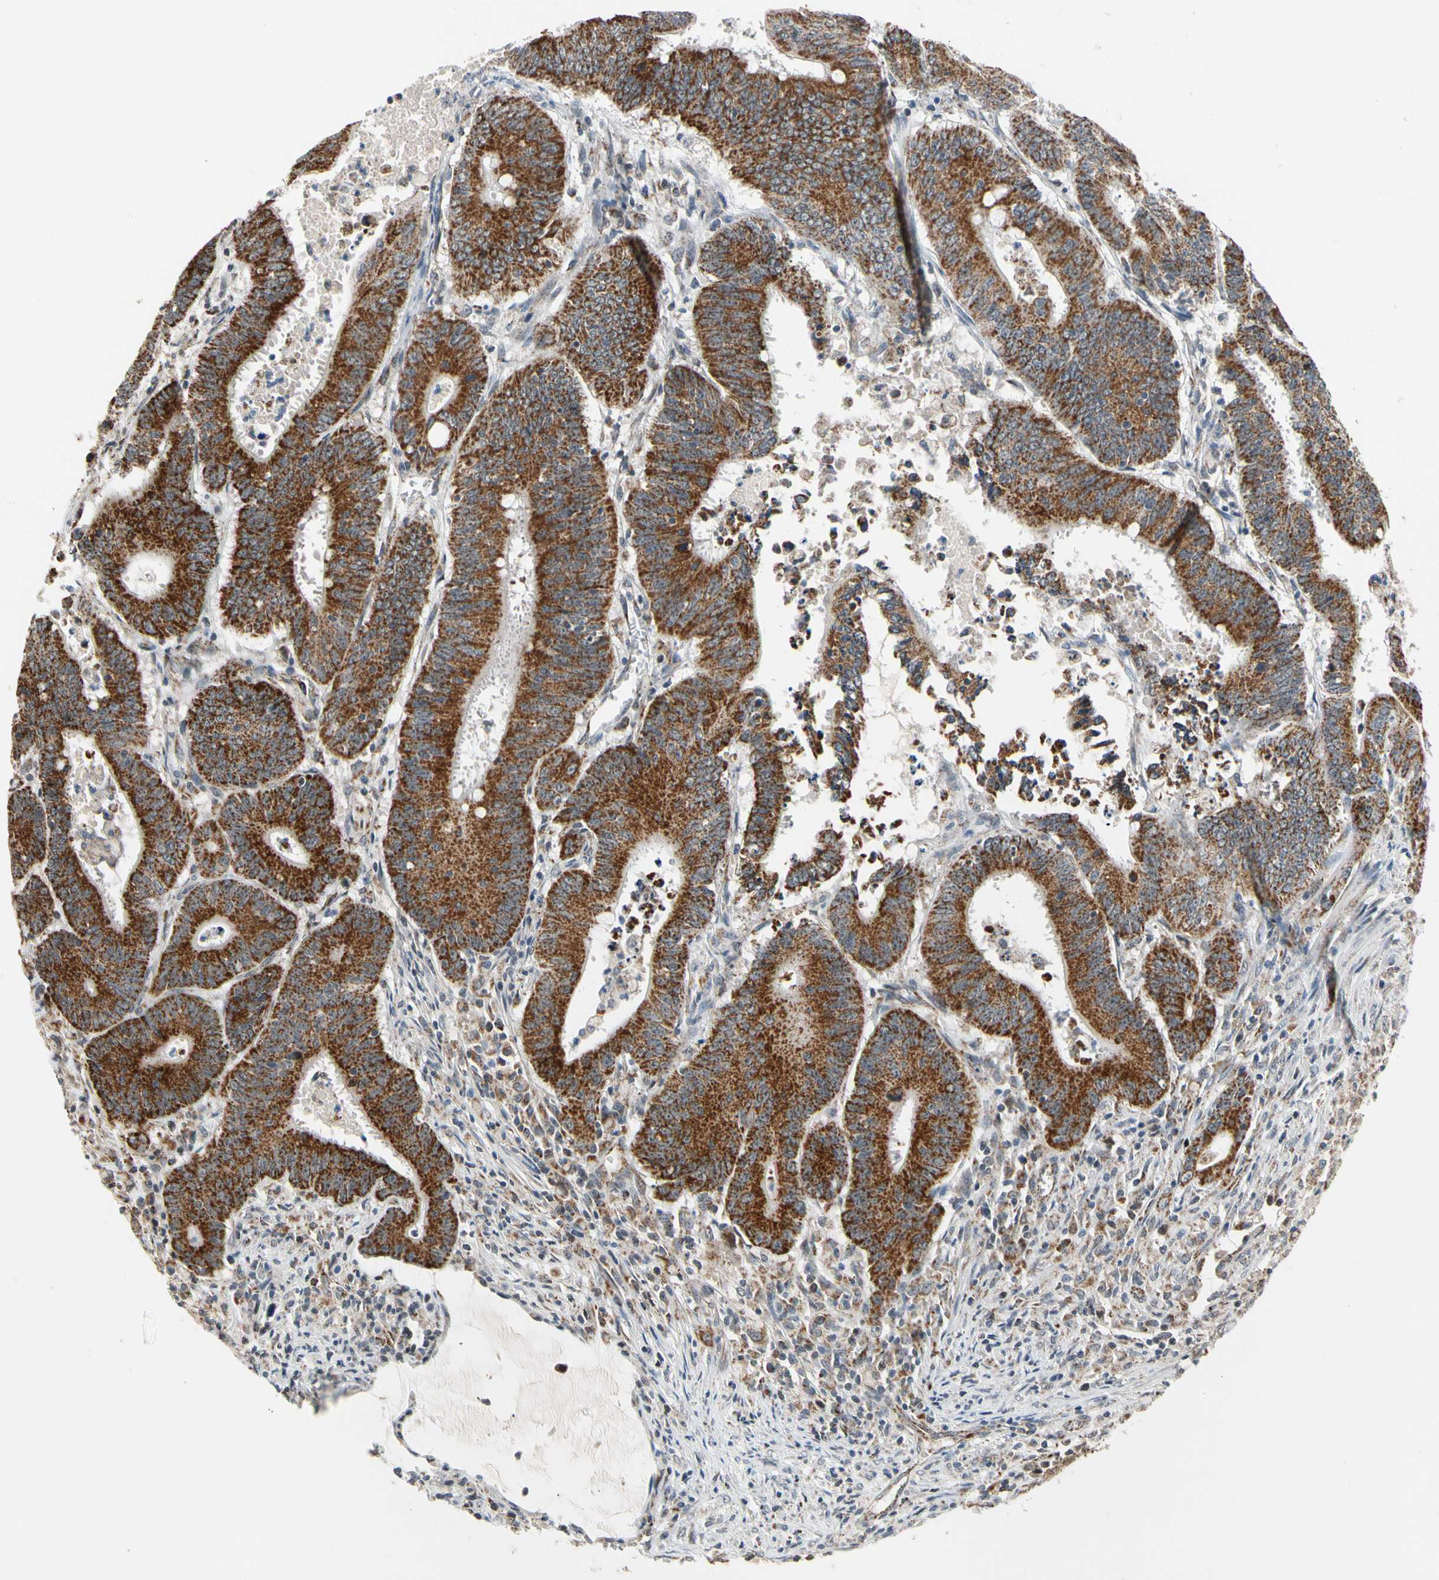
{"staining": {"intensity": "strong", "quantity": ">75%", "location": "cytoplasmic/membranous"}, "tissue": "colorectal cancer", "cell_type": "Tumor cells", "image_type": "cancer", "snomed": [{"axis": "morphology", "description": "Adenocarcinoma, NOS"}, {"axis": "topography", "description": "Colon"}], "caption": "Colorectal cancer was stained to show a protein in brown. There is high levels of strong cytoplasmic/membranous positivity in about >75% of tumor cells. The staining was performed using DAB to visualize the protein expression in brown, while the nuclei were stained in blue with hematoxylin (Magnification: 20x).", "gene": "KHDC4", "patient": {"sex": "male", "age": 45}}